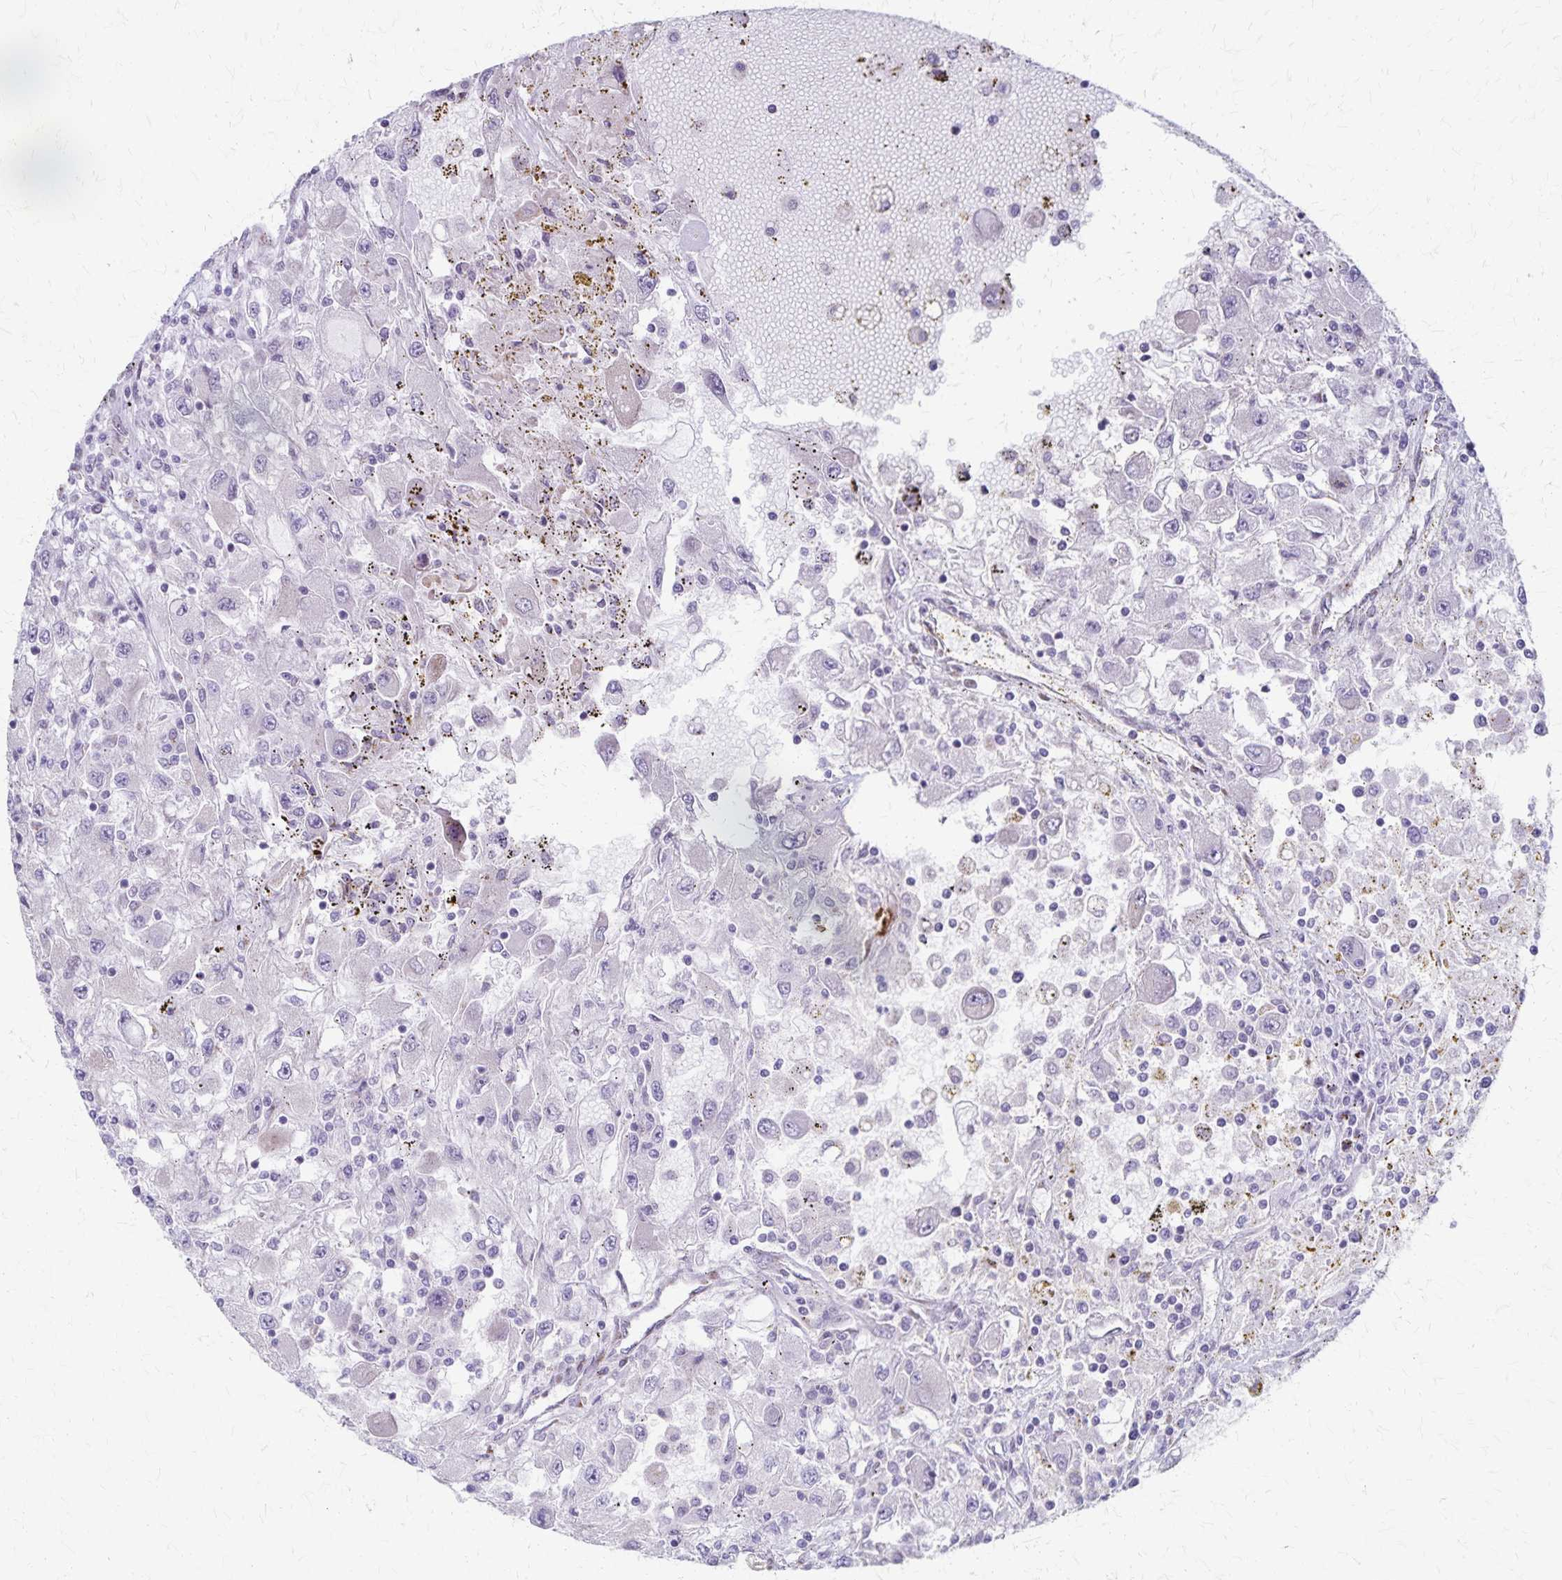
{"staining": {"intensity": "negative", "quantity": "none", "location": "none"}, "tissue": "renal cancer", "cell_type": "Tumor cells", "image_type": "cancer", "snomed": [{"axis": "morphology", "description": "Adenocarcinoma, NOS"}, {"axis": "topography", "description": "Kidney"}], "caption": "Tumor cells are negative for protein expression in human adenocarcinoma (renal).", "gene": "MCFD2", "patient": {"sex": "female", "age": 67}}